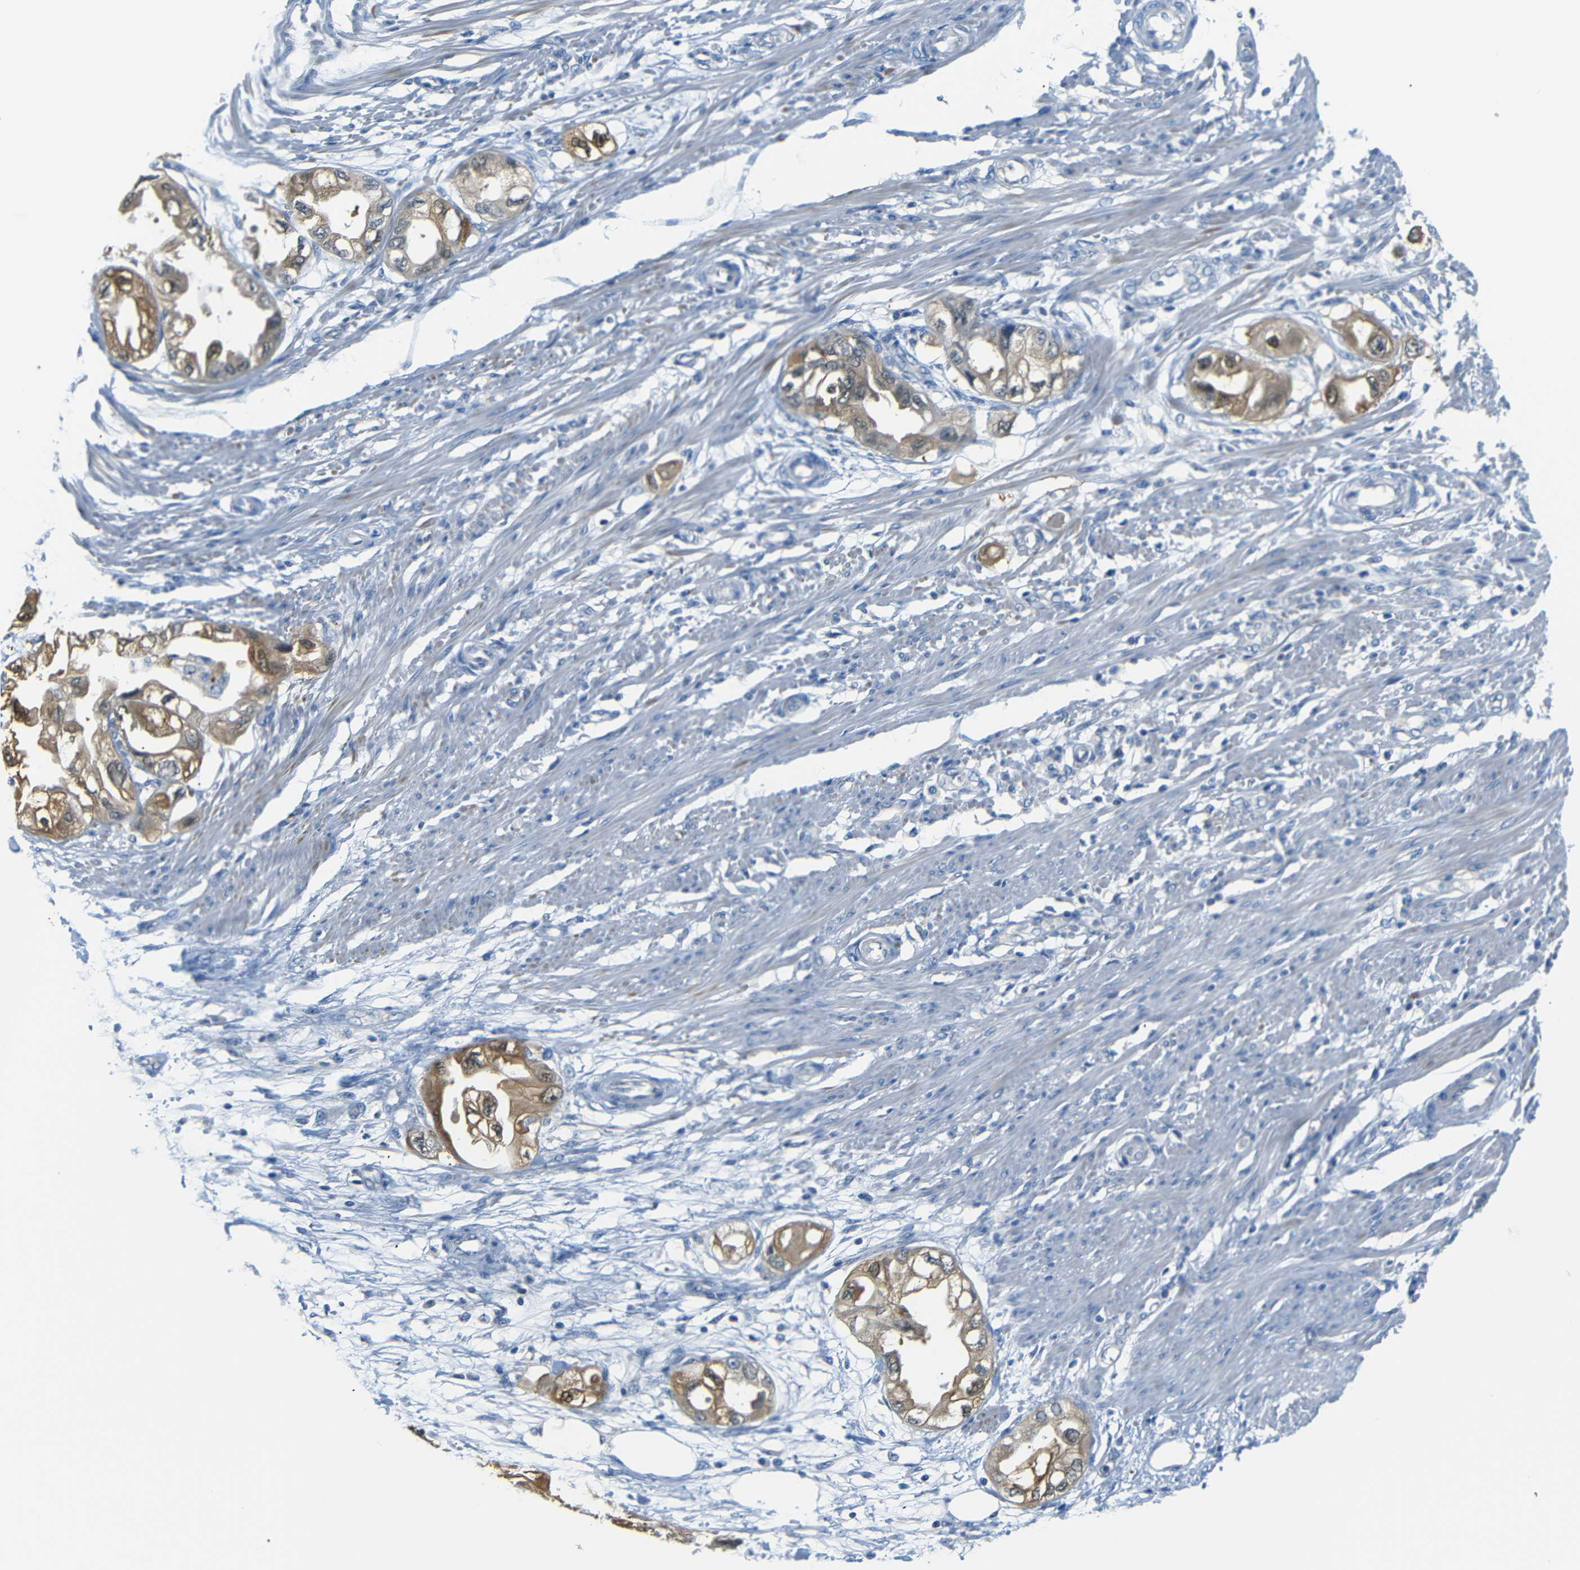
{"staining": {"intensity": "moderate", "quantity": ">75%", "location": "cytoplasmic/membranous"}, "tissue": "endometrial cancer", "cell_type": "Tumor cells", "image_type": "cancer", "snomed": [{"axis": "morphology", "description": "Adenocarcinoma, NOS"}, {"axis": "topography", "description": "Endometrium"}], "caption": "Immunohistochemical staining of endometrial adenocarcinoma demonstrates medium levels of moderate cytoplasmic/membranous protein staining in approximately >75% of tumor cells.", "gene": "SFN", "patient": {"sex": "female", "age": 67}}